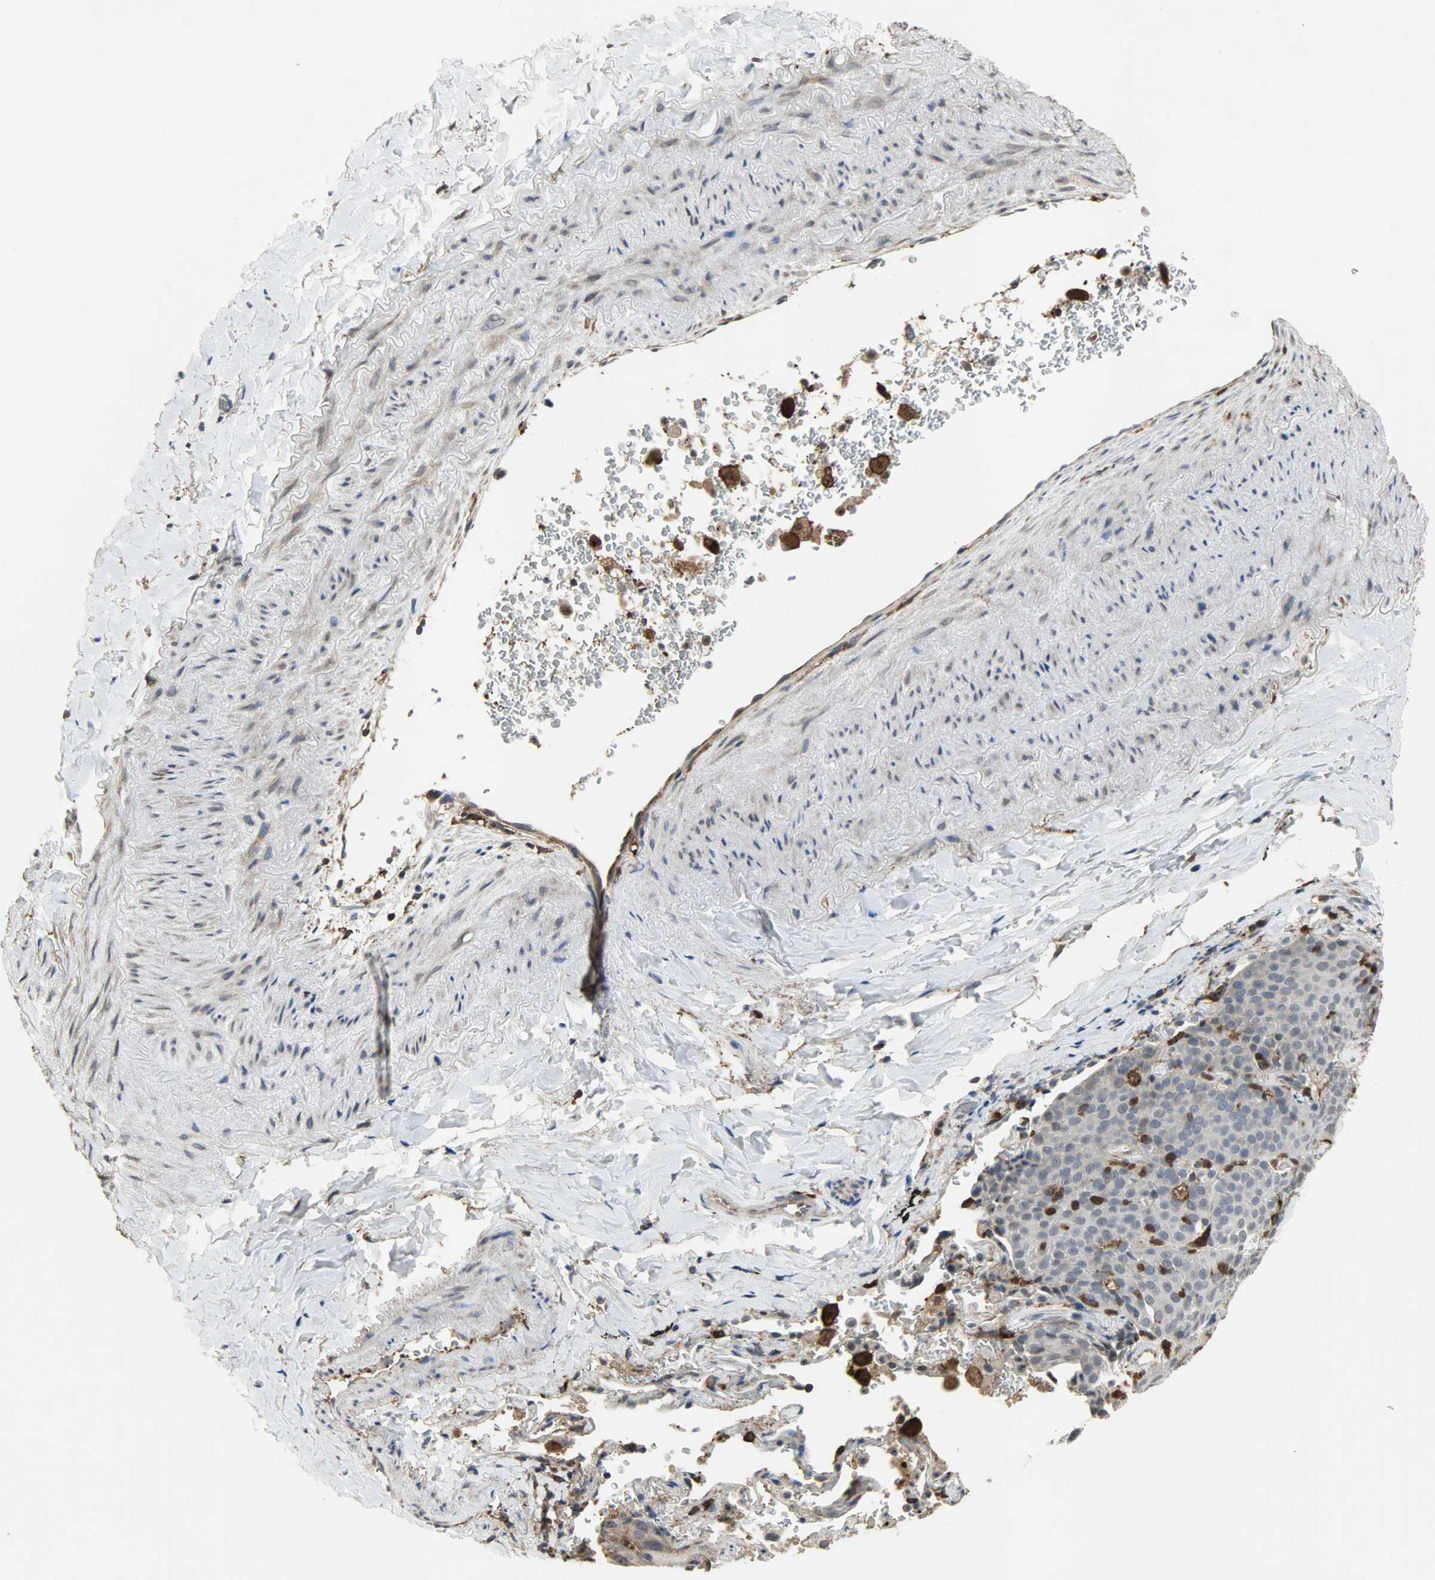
{"staining": {"intensity": "weak", "quantity": "25%-75%", "location": "cytoplasmic/membranous"}, "tissue": "lung cancer", "cell_type": "Tumor cells", "image_type": "cancer", "snomed": [{"axis": "morphology", "description": "Squamous cell carcinoma, NOS"}, {"axis": "topography", "description": "Lung"}], "caption": "Tumor cells exhibit weak cytoplasmic/membranous expression in approximately 25%-75% of cells in squamous cell carcinoma (lung).", "gene": "SKAP2", "patient": {"sex": "male", "age": 54}}